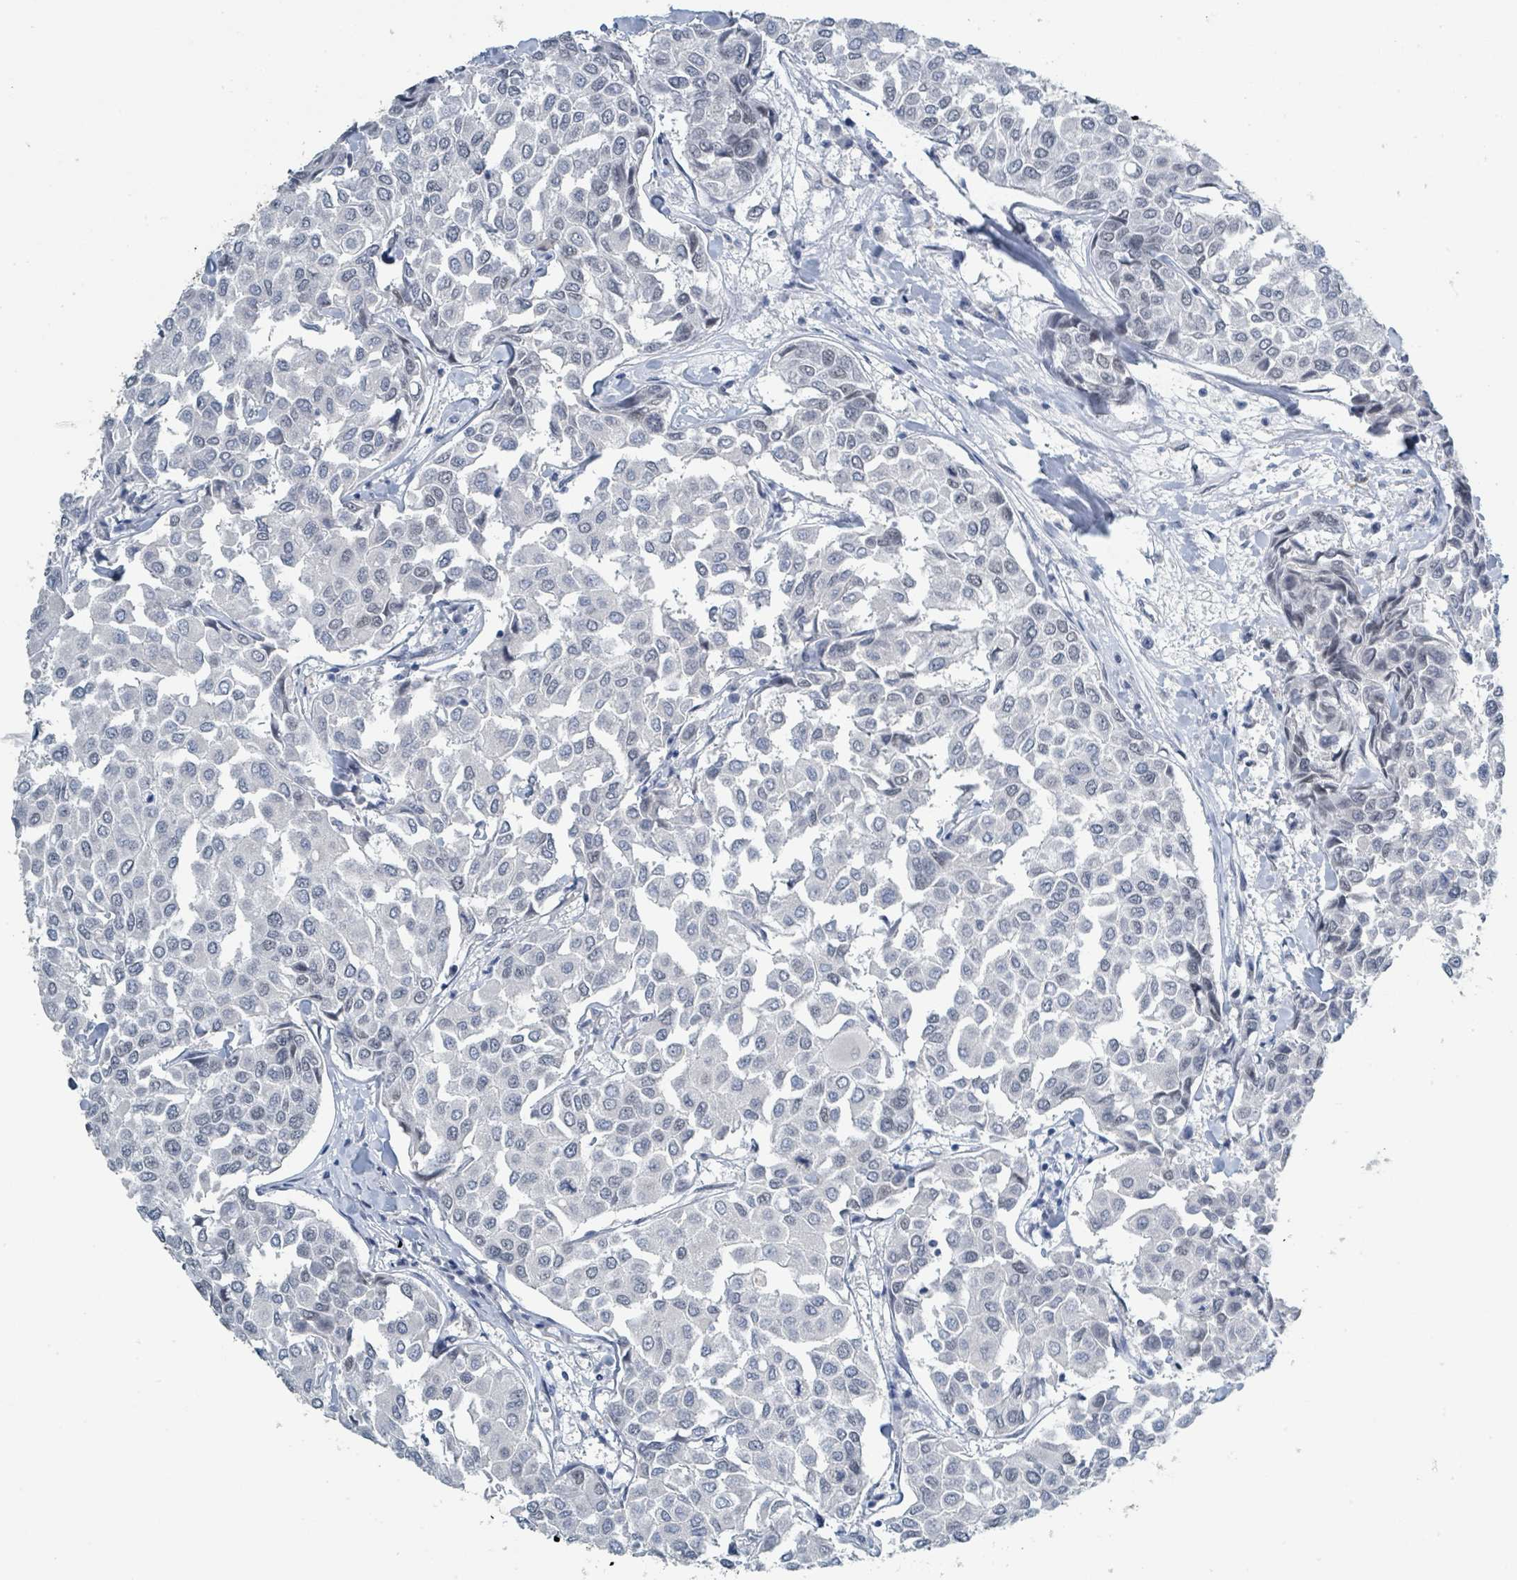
{"staining": {"intensity": "weak", "quantity": "<25%", "location": "nuclear"}, "tissue": "breast cancer", "cell_type": "Tumor cells", "image_type": "cancer", "snomed": [{"axis": "morphology", "description": "Duct carcinoma"}, {"axis": "topography", "description": "Breast"}], "caption": "DAB immunohistochemical staining of human breast cancer displays no significant positivity in tumor cells.", "gene": "EHMT2", "patient": {"sex": "female", "age": 55}}